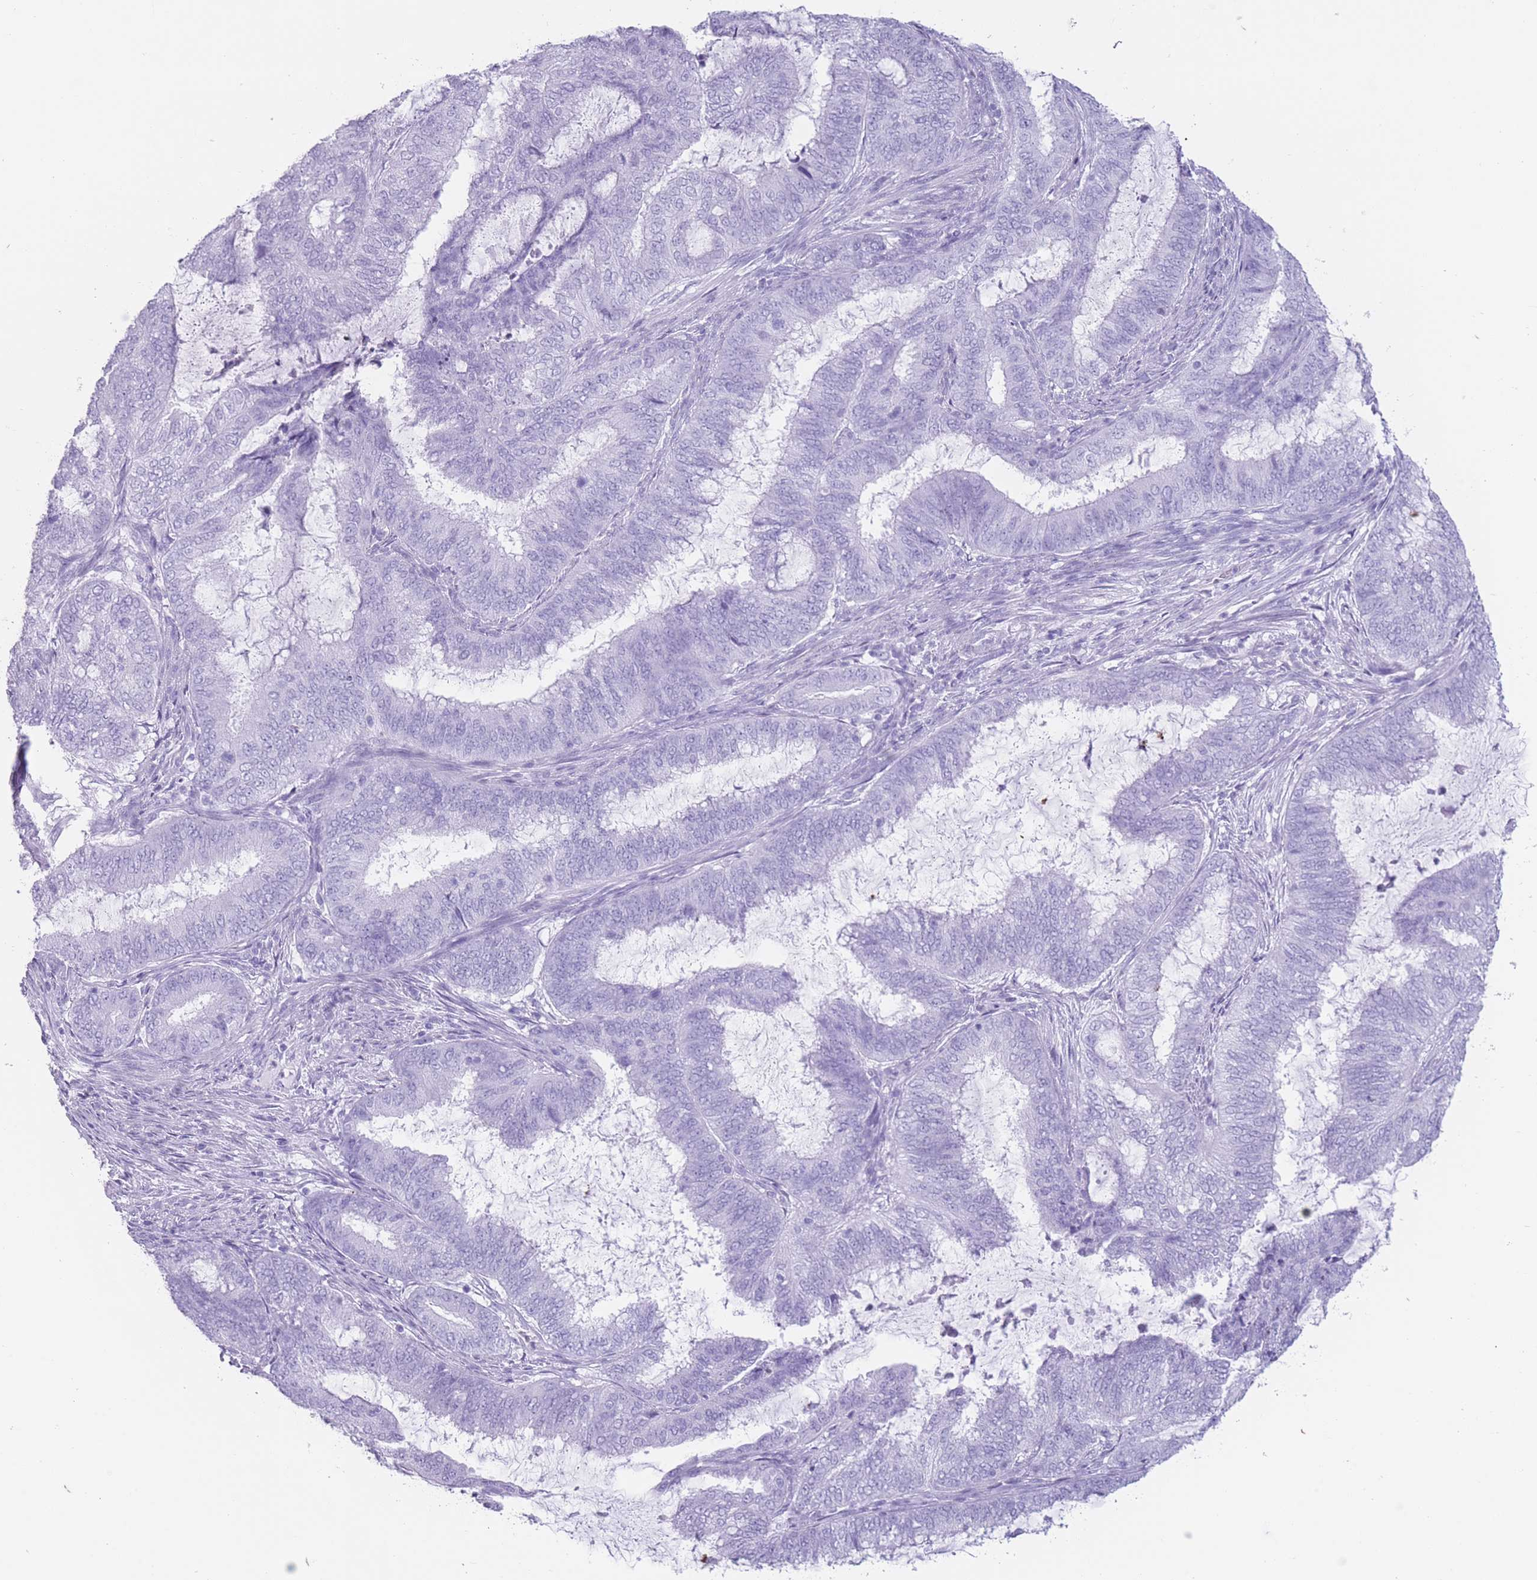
{"staining": {"intensity": "negative", "quantity": "none", "location": "none"}, "tissue": "endometrial cancer", "cell_type": "Tumor cells", "image_type": "cancer", "snomed": [{"axis": "morphology", "description": "Adenocarcinoma, NOS"}, {"axis": "topography", "description": "Endometrium"}], "caption": "Immunohistochemistry (IHC) of human endometrial cancer (adenocarcinoma) displays no staining in tumor cells. (DAB immunohistochemistry with hematoxylin counter stain).", "gene": "OR4F21", "patient": {"sex": "female", "age": 51}}